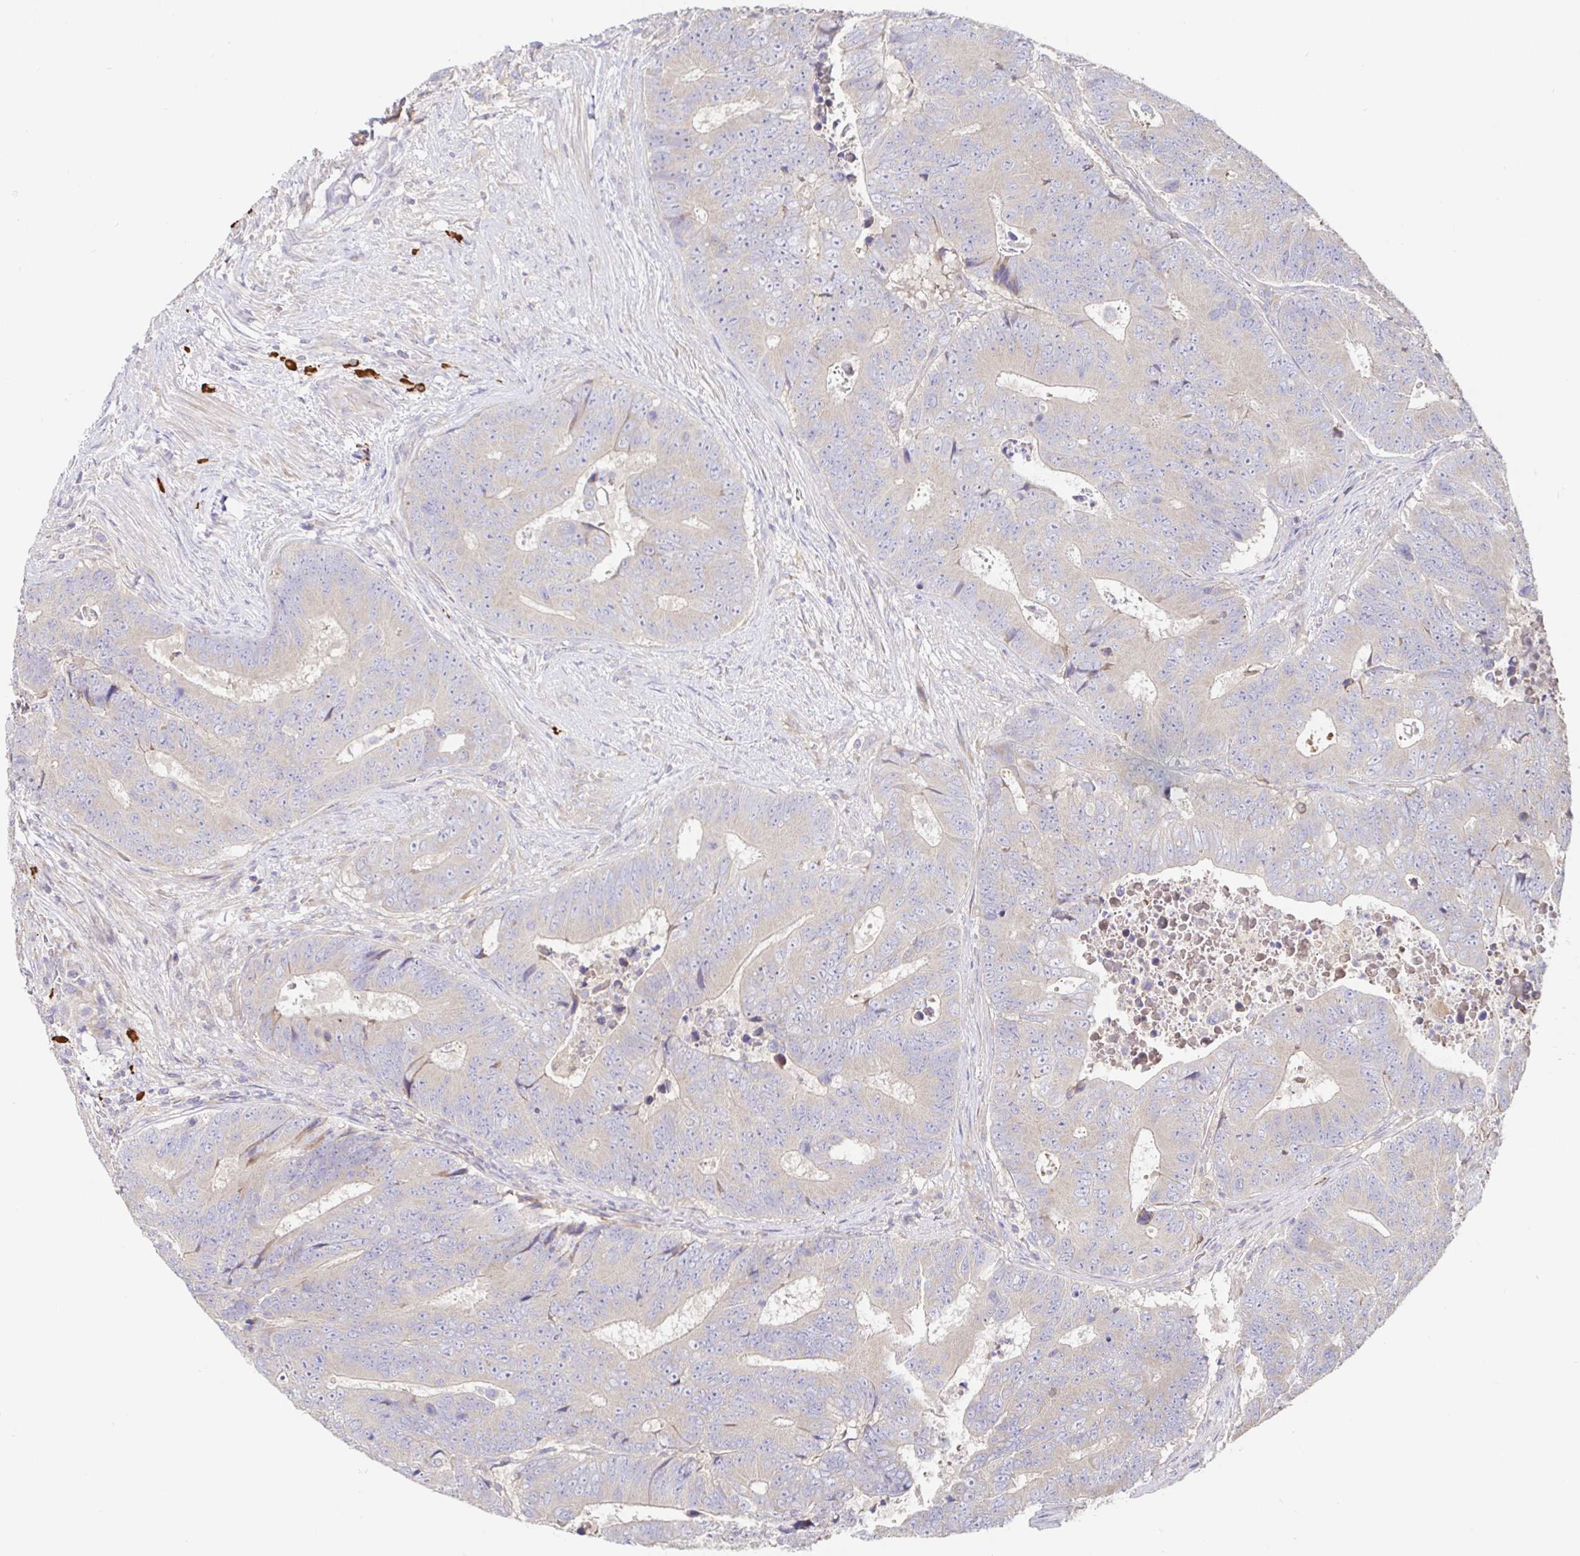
{"staining": {"intensity": "negative", "quantity": "none", "location": "none"}, "tissue": "colorectal cancer", "cell_type": "Tumor cells", "image_type": "cancer", "snomed": [{"axis": "morphology", "description": "Adenocarcinoma, NOS"}, {"axis": "topography", "description": "Colon"}], "caption": "Immunohistochemical staining of colorectal adenocarcinoma shows no significant positivity in tumor cells.", "gene": "HAGH", "patient": {"sex": "female", "age": 48}}